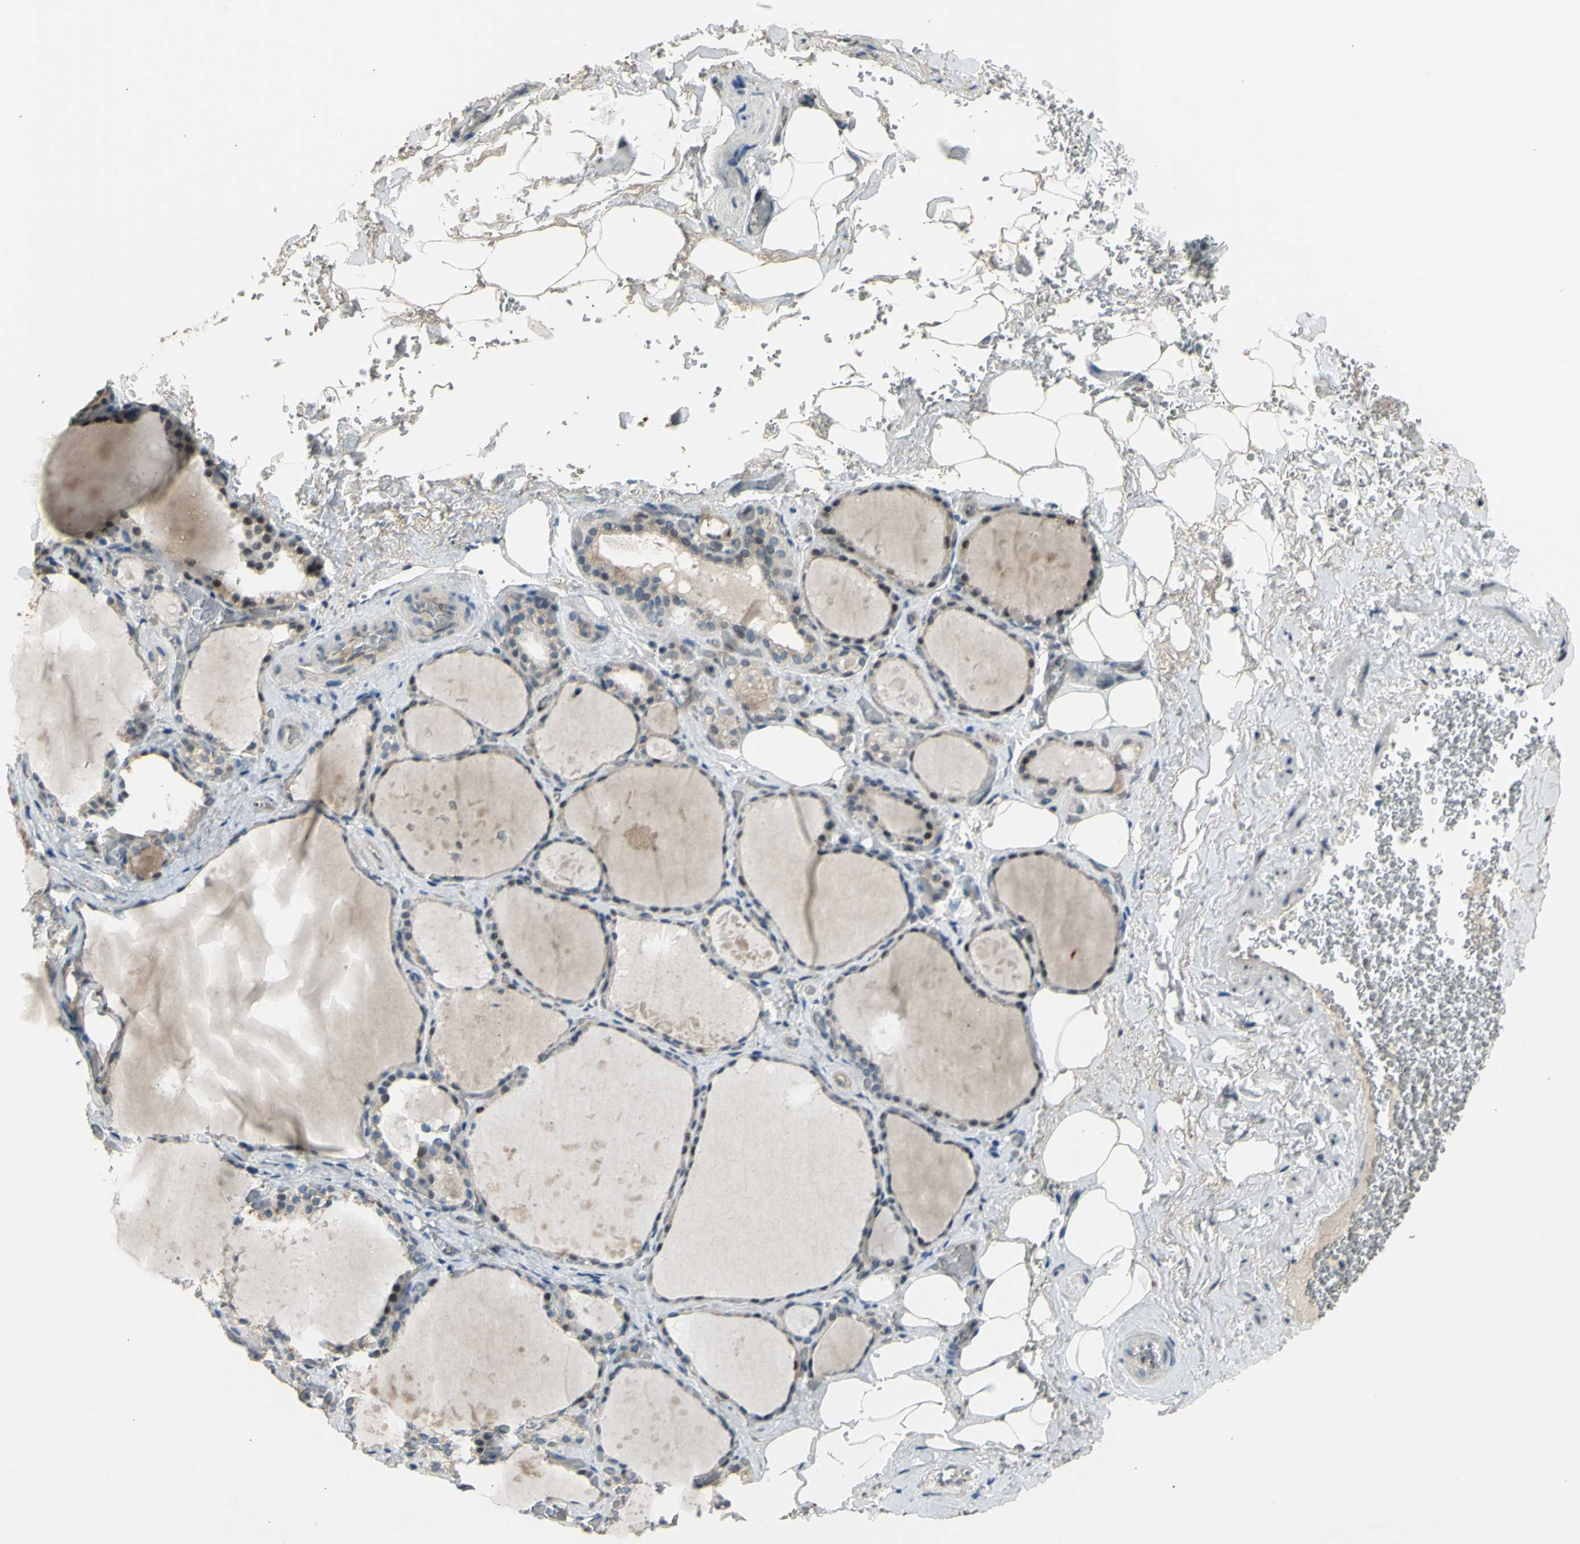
{"staining": {"intensity": "moderate", "quantity": "<25%", "location": "cytoplasmic/membranous,nuclear"}, "tissue": "thyroid gland", "cell_type": "Glandular cells", "image_type": "normal", "snomed": [{"axis": "morphology", "description": "Normal tissue, NOS"}, {"axis": "topography", "description": "Thyroid gland"}], "caption": "A brown stain shows moderate cytoplasmic/membranous,nuclear positivity of a protein in glandular cells of unremarkable thyroid gland. (DAB (3,3'-diaminobenzidine) IHC with brightfield microscopy, high magnification).", "gene": "ZNF184", "patient": {"sex": "male", "age": 61}}